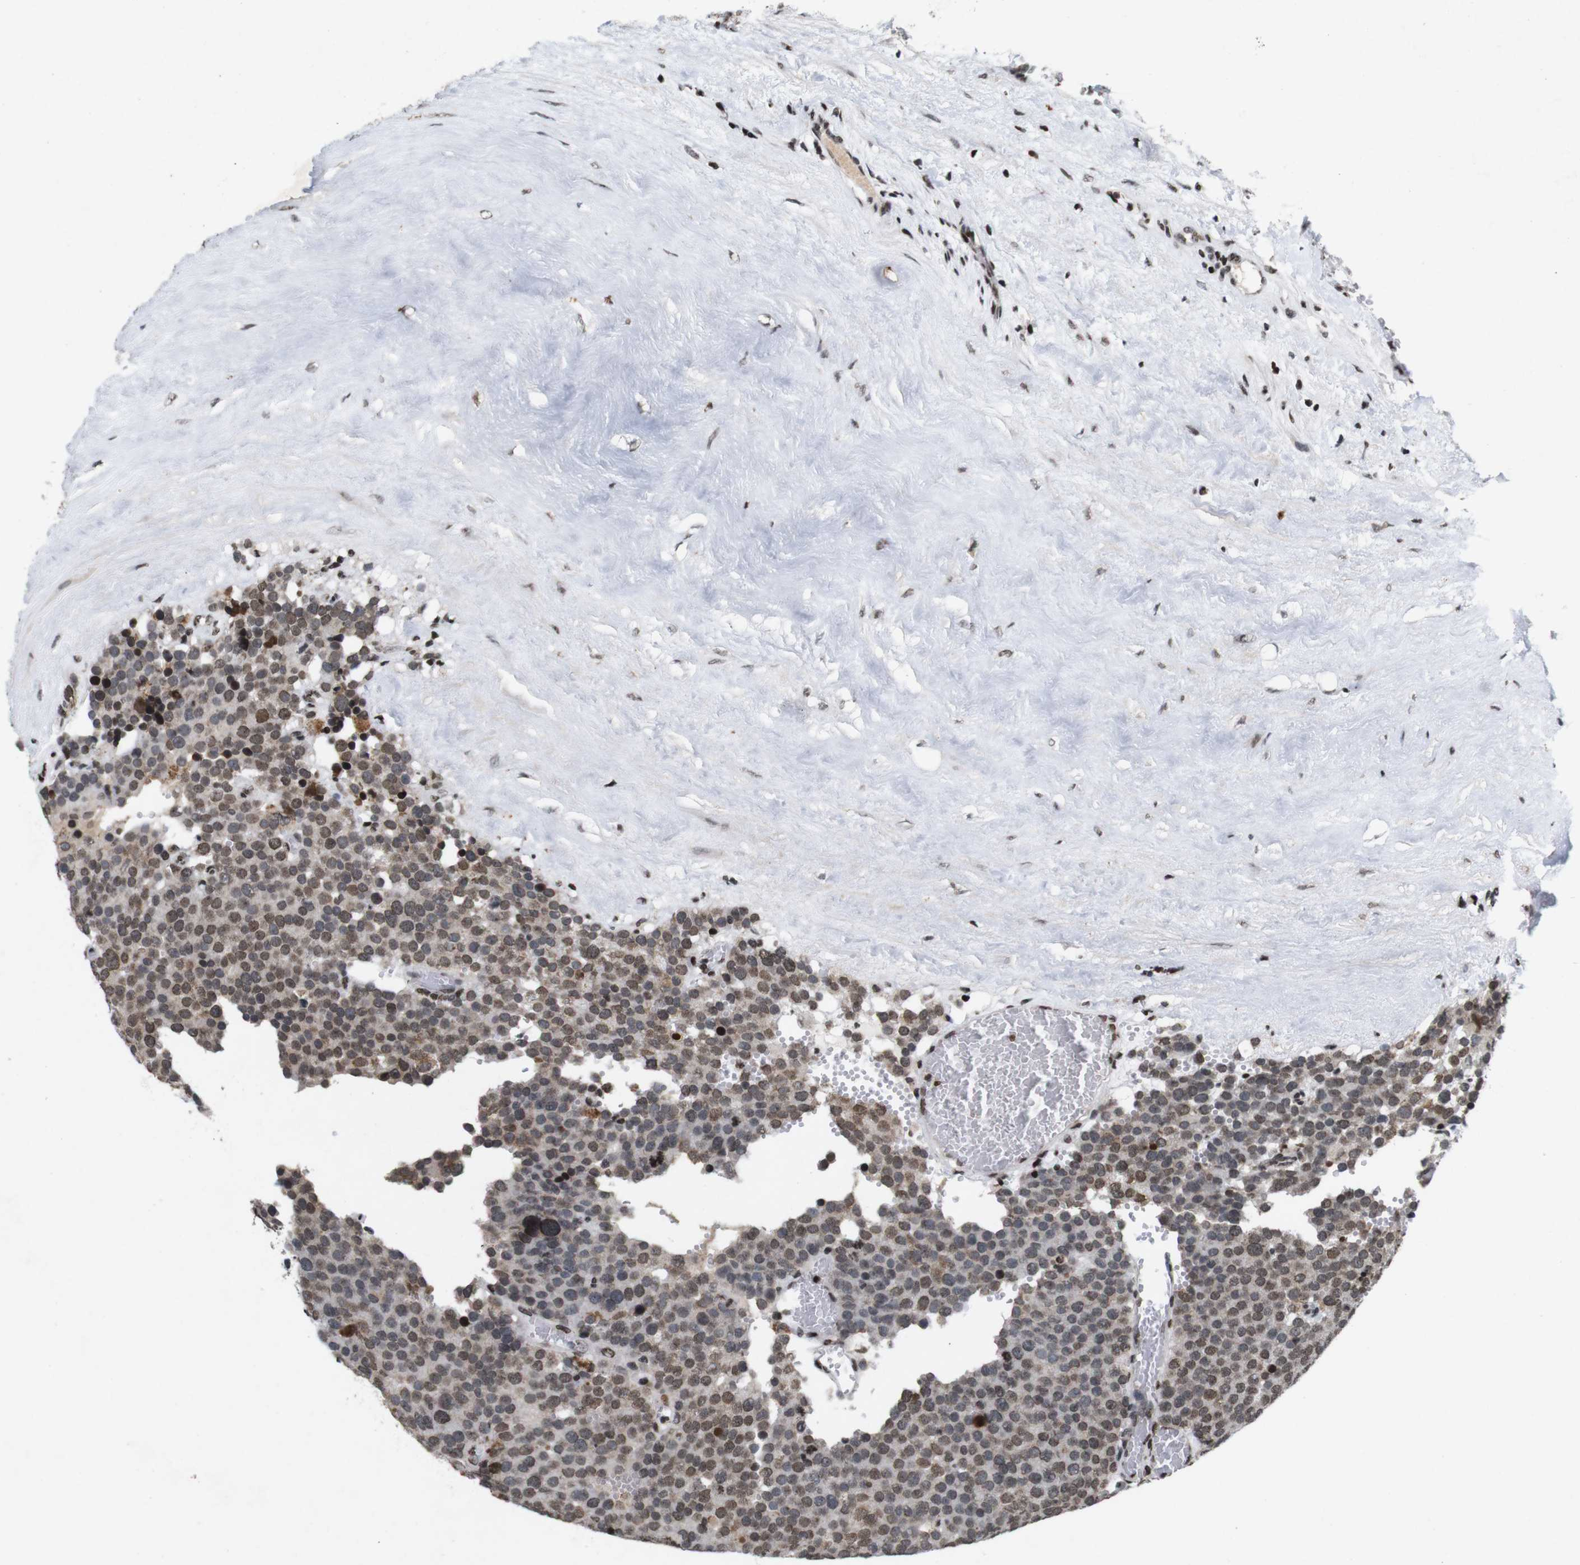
{"staining": {"intensity": "moderate", "quantity": ">75%", "location": "nuclear"}, "tissue": "testis cancer", "cell_type": "Tumor cells", "image_type": "cancer", "snomed": [{"axis": "morphology", "description": "Normal tissue, NOS"}, {"axis": "morphology", "description": "Seminoma, NOS"}, {"axis": "topography", "description": "Testis"}], "caption": "Immunohistochemical staining of seminoma (testis) displays moderate nuclear protein expression in approximately >75% of tumor cells.", "gene": "MAGEH1", "patient": {"sex": "male", "age": 71}}